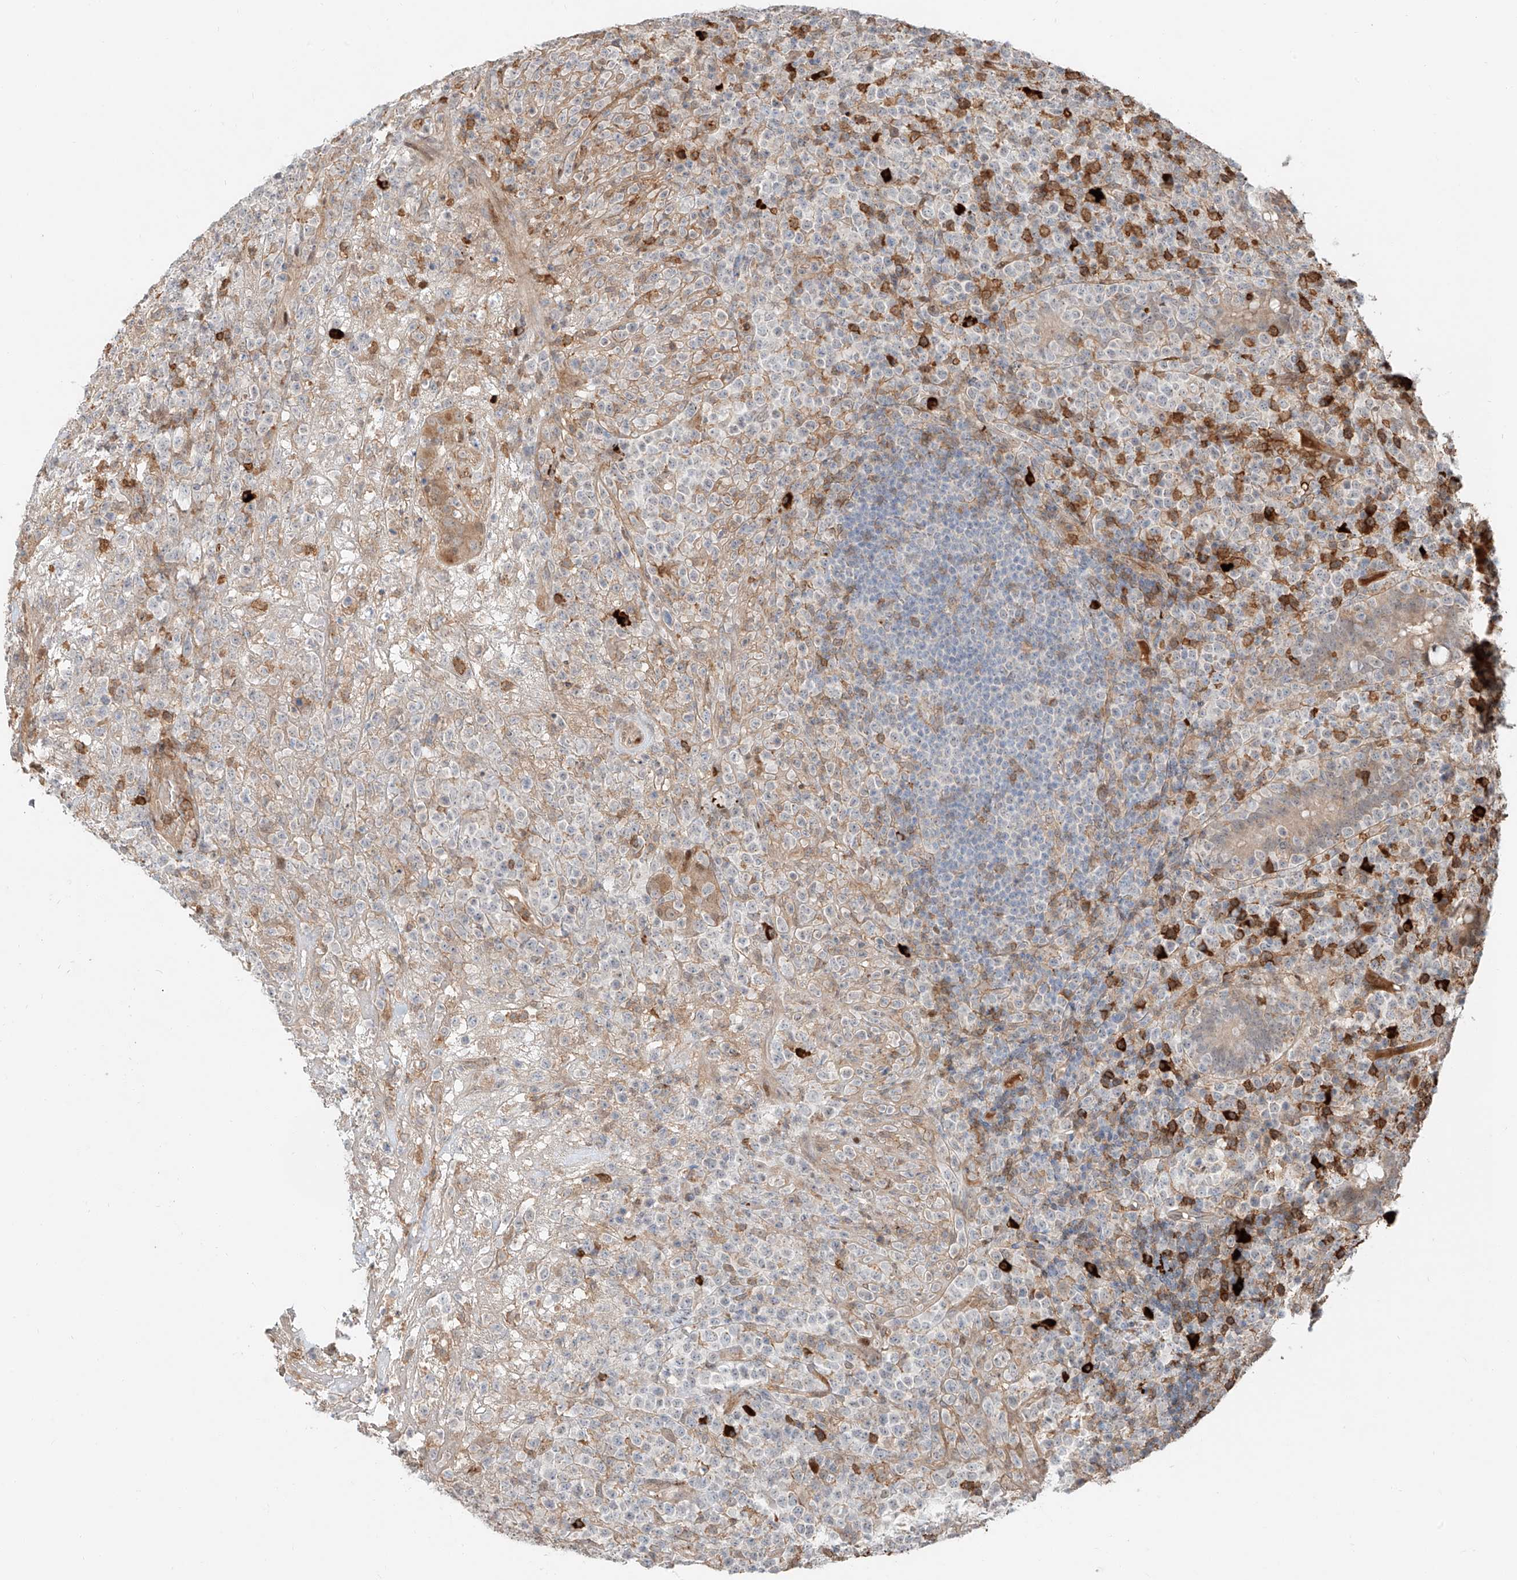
{"staining": {"intensity": "negative", "quantity": "none", "location": "none"}, "tissue": "lymphoma", "cell_type": "Tumor cells", "image_type": "cancer", "snomed": [{"axis": "morphology", "description": "Malignant lymphoma, non-Hodgkin's type, High grade"}, {"axis": "topography", "description": "Colon"}], "caption": "Micrograph shows no protein staining in tumor cells of lymphoma tissue.", "gene": "CEP162", "patient": {"sex": "female", "age": 53}}